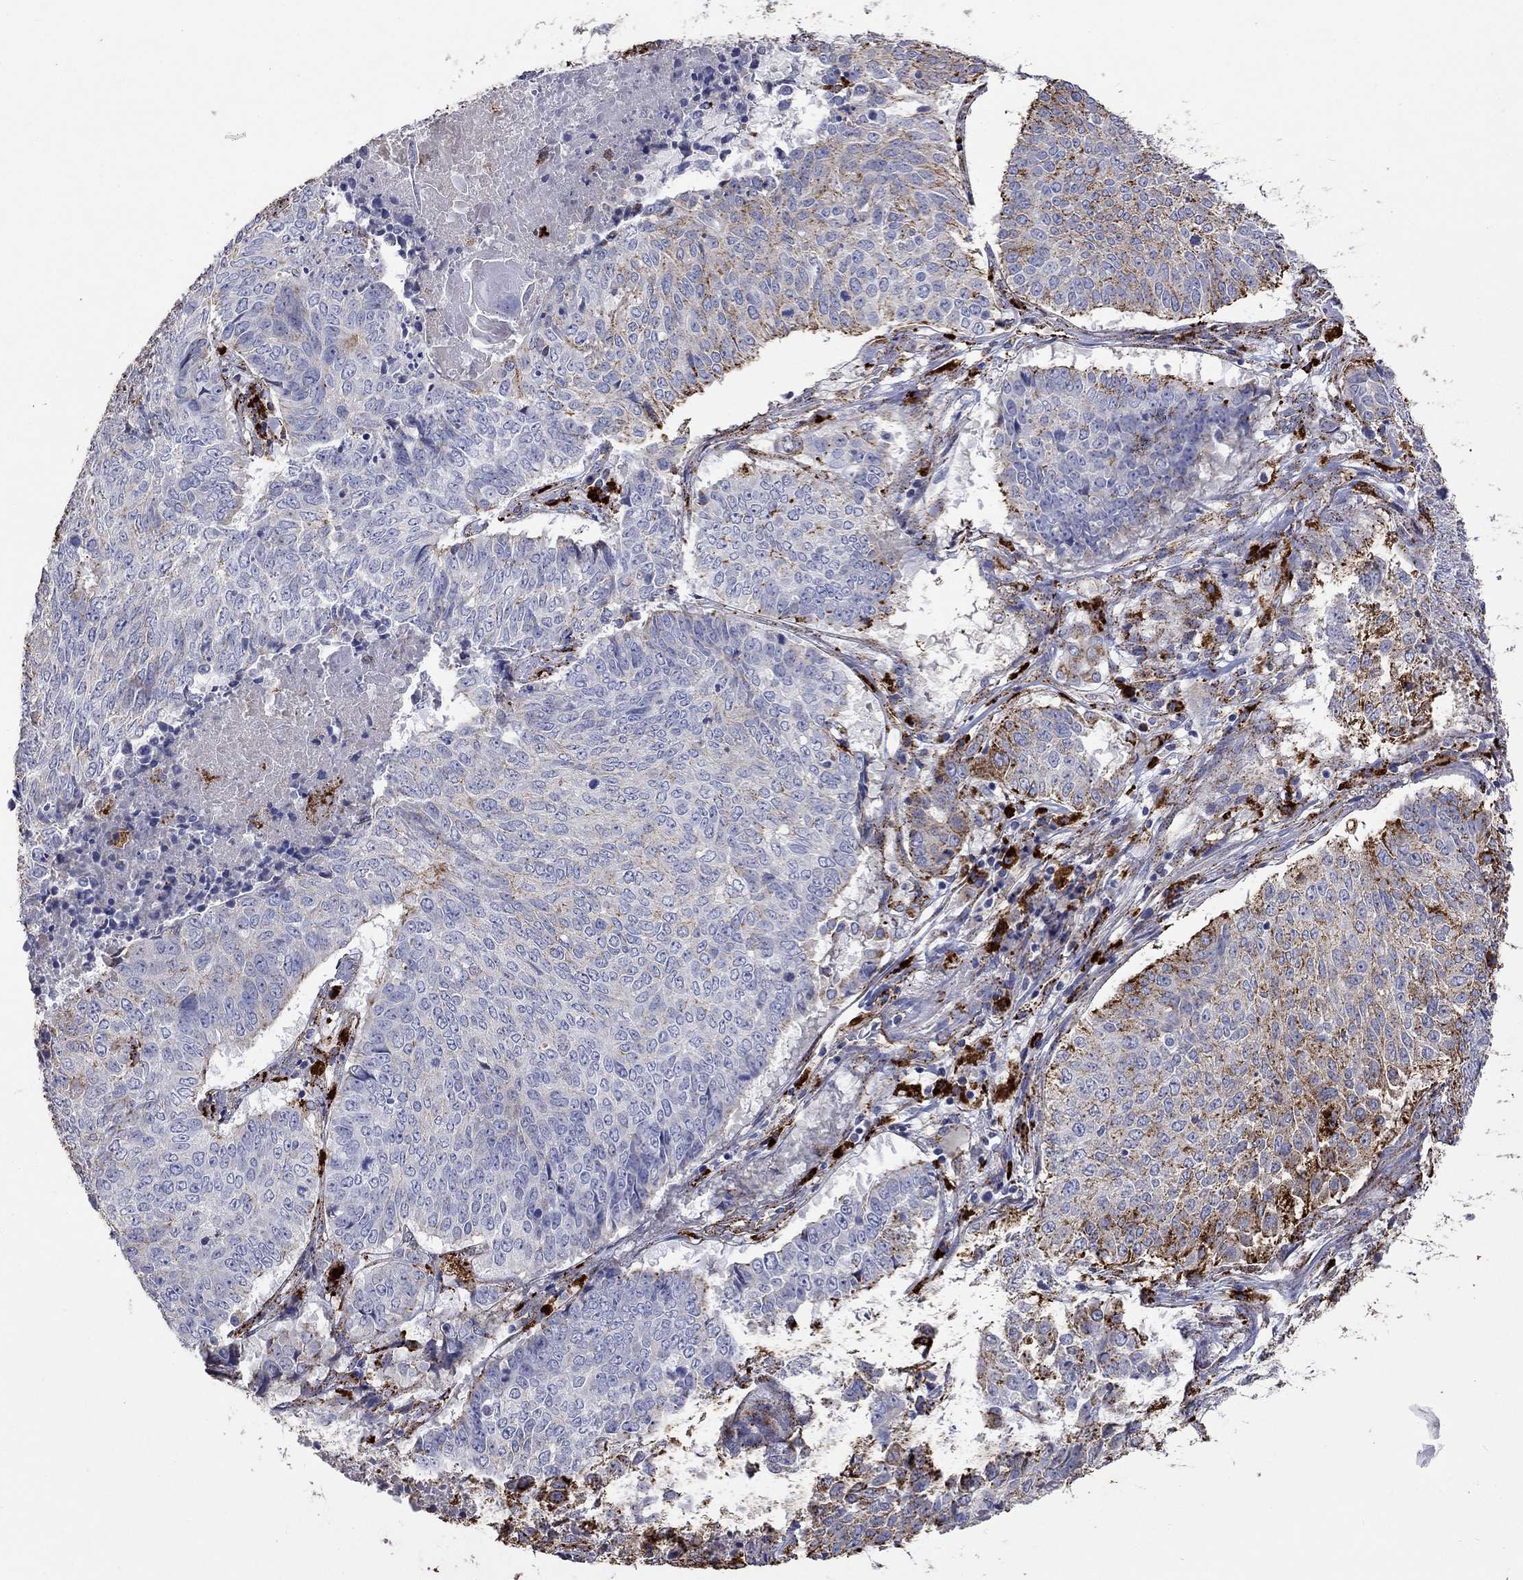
{"staining": {"intensity": "moderate", "quantity": "<25%", "location": "cytoplasmic/membranous"}, "tissue": "lung cancer", "cell_type": "Tumor cells", "image_type": "cancer", "snomed": [{"axis": "morphology", "description": "Squamous cell carcinoma, NOS"}, {"axis": "topography", "description": "Lung"}], "caption": "Human lung cancer stained with a brown dye shows moderate cytoplasmic/membranous positive positivity in about <25% of tumor cells.", "gene": "CTSB", "patient": {"sex": "male", "age": 64}}